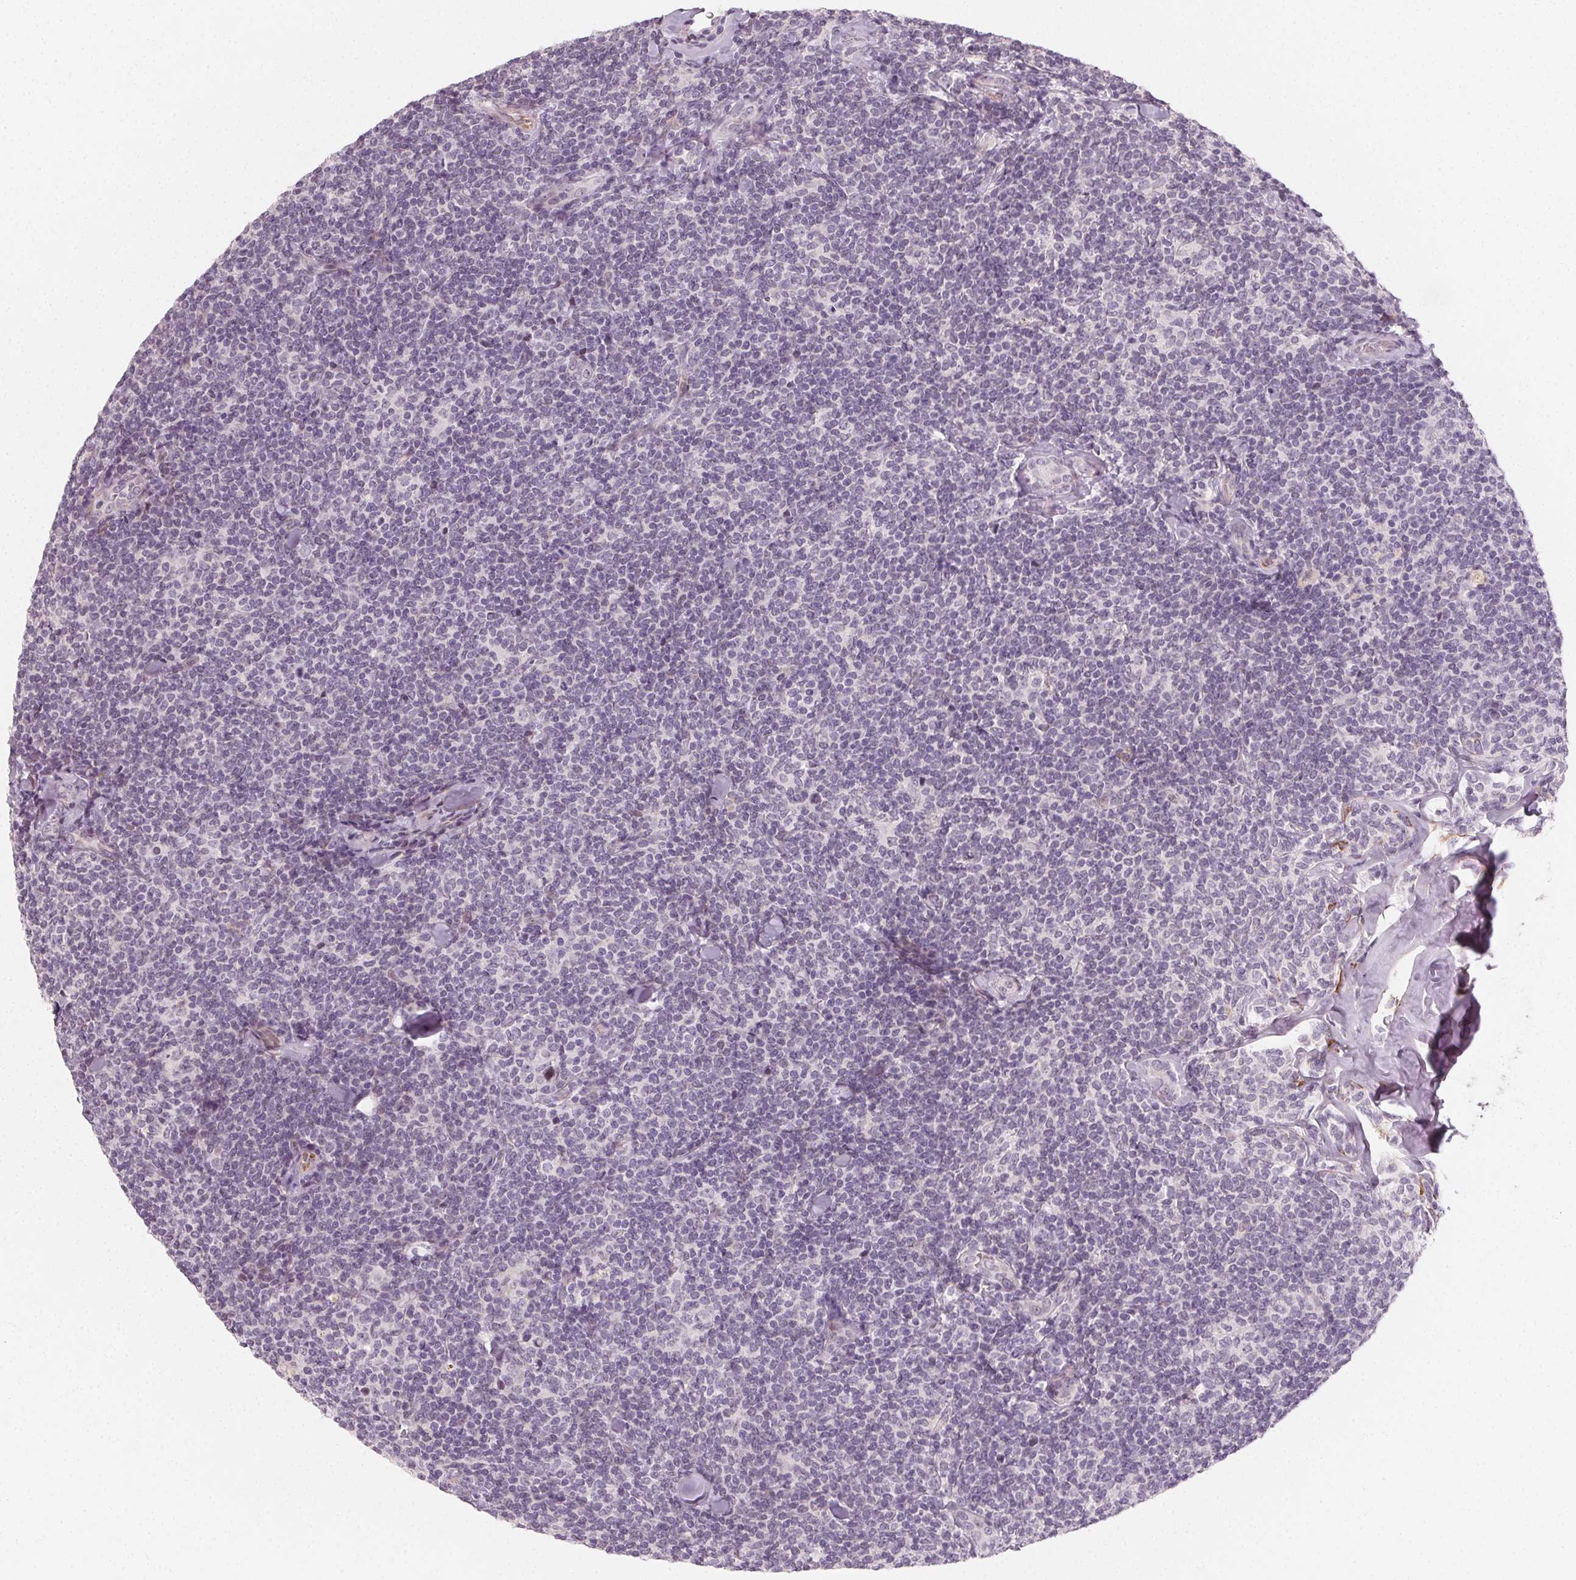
{"staining": {"intensity": "negative", "quantity": "none", "location": "none"}, "tissue": "lymphoma", "cell_type": "Tumor cells", "image_type": "cancer", "snomed": [{"axis": "morphology", "description": "Malignant lymphoma, non-Hodgkin's type, Low grade"}, {"axis": "topography", "description": "Lymph node"}], "caption": "The image displays no staining of tumor cells in malignant lymphoma, non-Hodgkin's type (low-grade).", "gene": "CCDC96", "patient": {"sex": "female", "age": 56}}